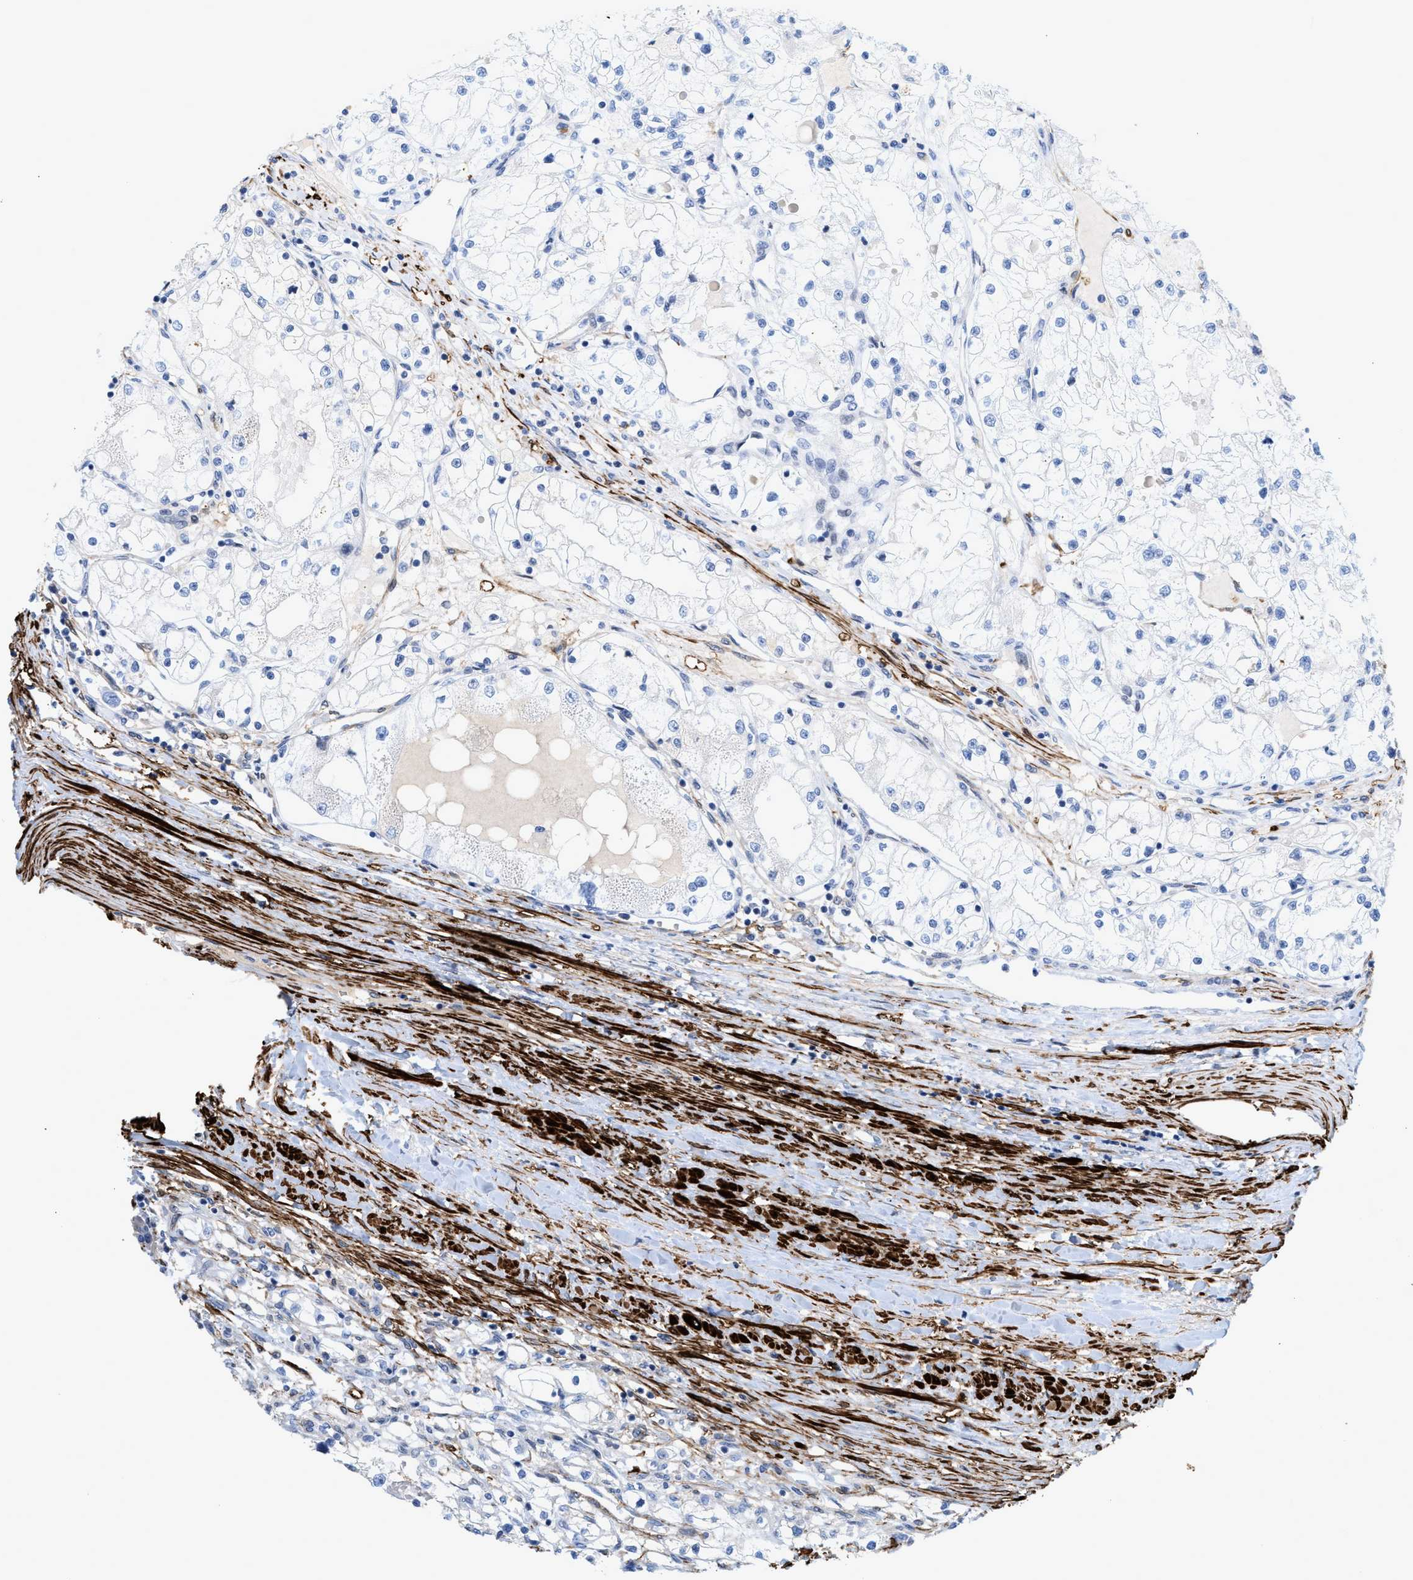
{"staining": {"intensity": "negative", "quantity": "none", "location": "none"}, "tissue": "renal cancer", "cell_type": "Tumor cells", "image_type": "cancer", "snomed": [{"axis": "morphology", "description": "Adenocarcinoma, NOS"}, {"axis": "topography", "description": "Kidney"}], "caption": "Immunohistochemical staining of renal cancer demonstrates no significant staining in tumor cells.", "gene": "TAGLN", "patient": {"sex": "male", "age": 68}}